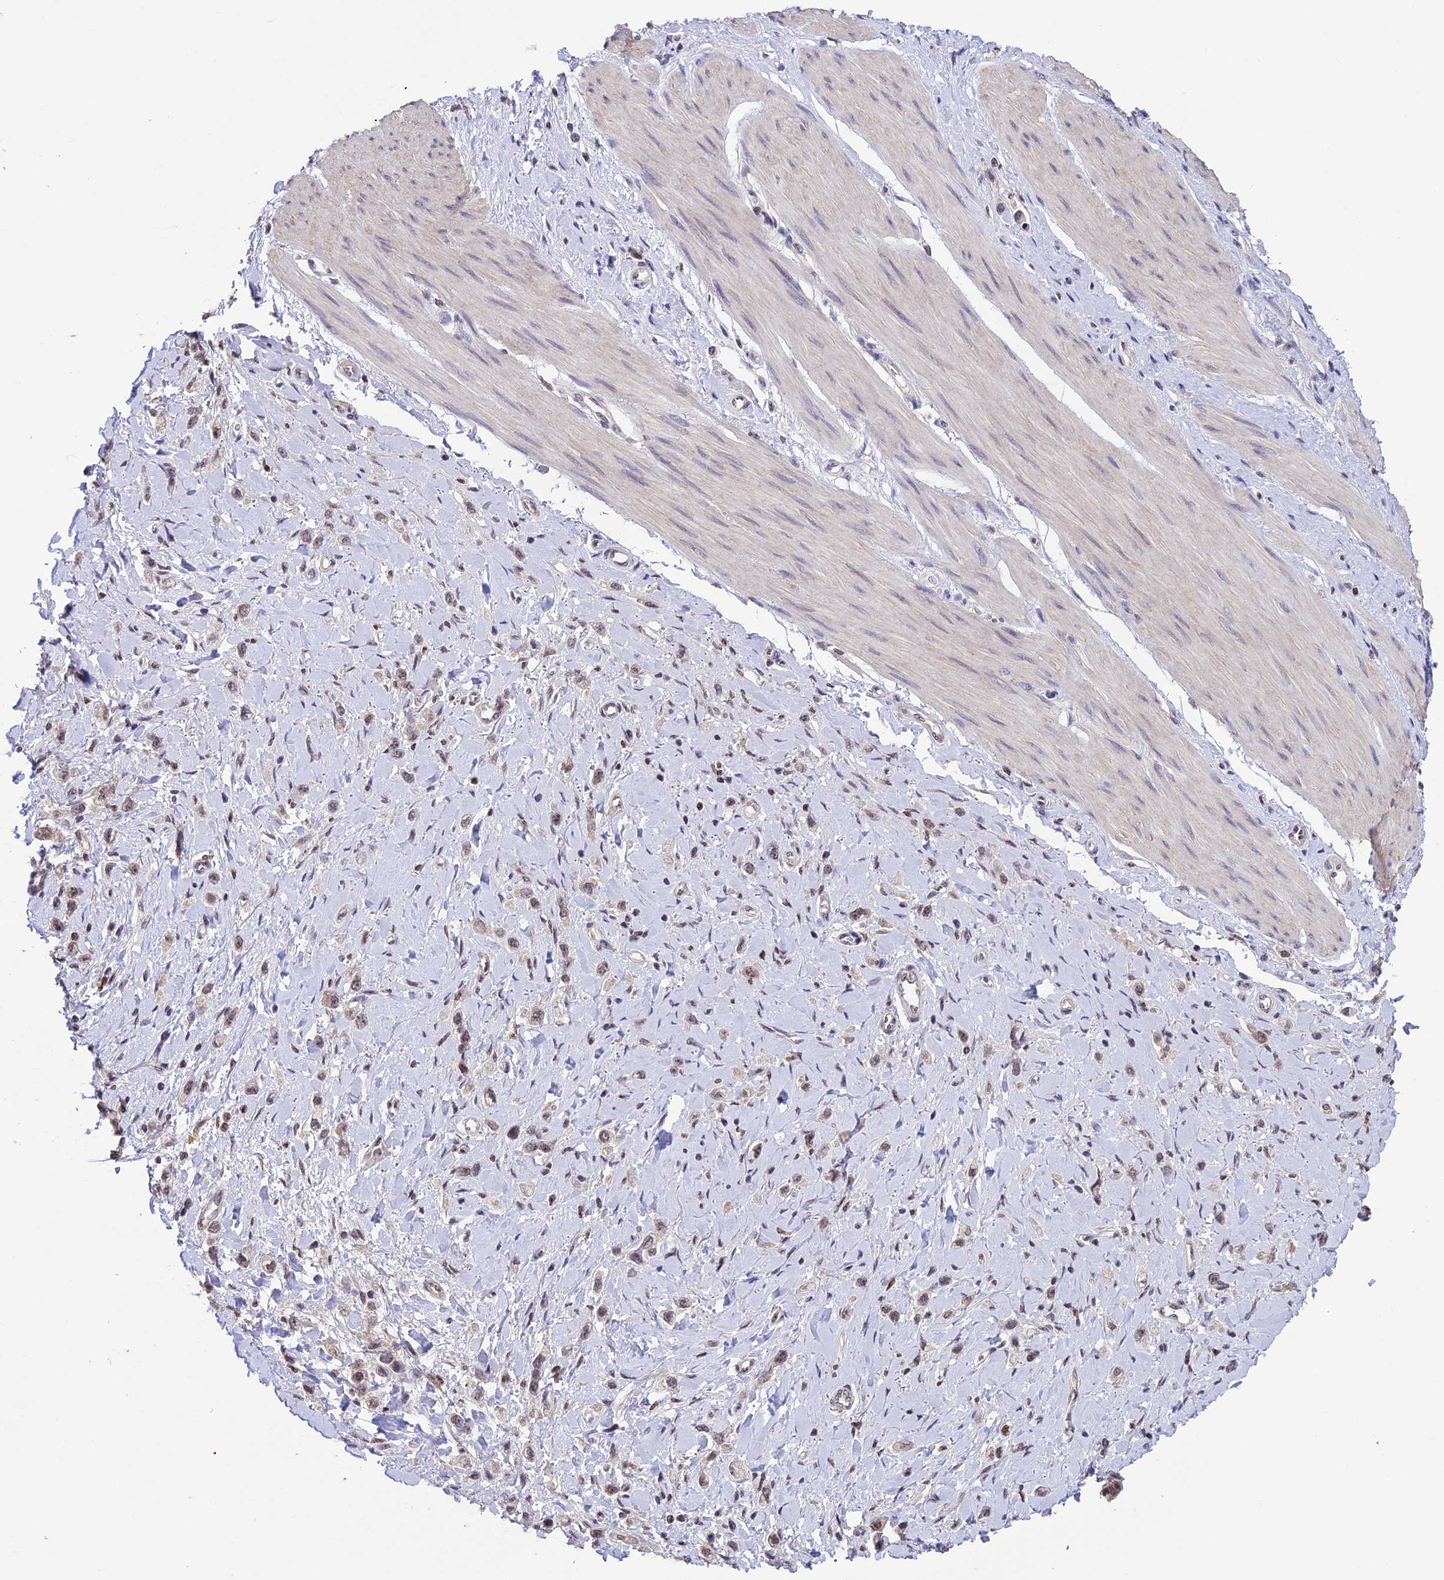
{"staining": {"intensity": "weak", "quantity": "<25%", "location": "nuclear"}, "tissue": "stomach cancer", "cell_type": "Tumor cells", "image_type": "cancer", "snomed": [{"axis": "morphology", "description": "Adenocarcinoma, NOS"}, {"axis": "topography", "description": "Stomach"}], "caption": "This is a image of IHC staining of stomach cancer, which shows no positivity in tumor cells.", "gene": "MIS12", "patient": {"sex": "female", "age": 65}}